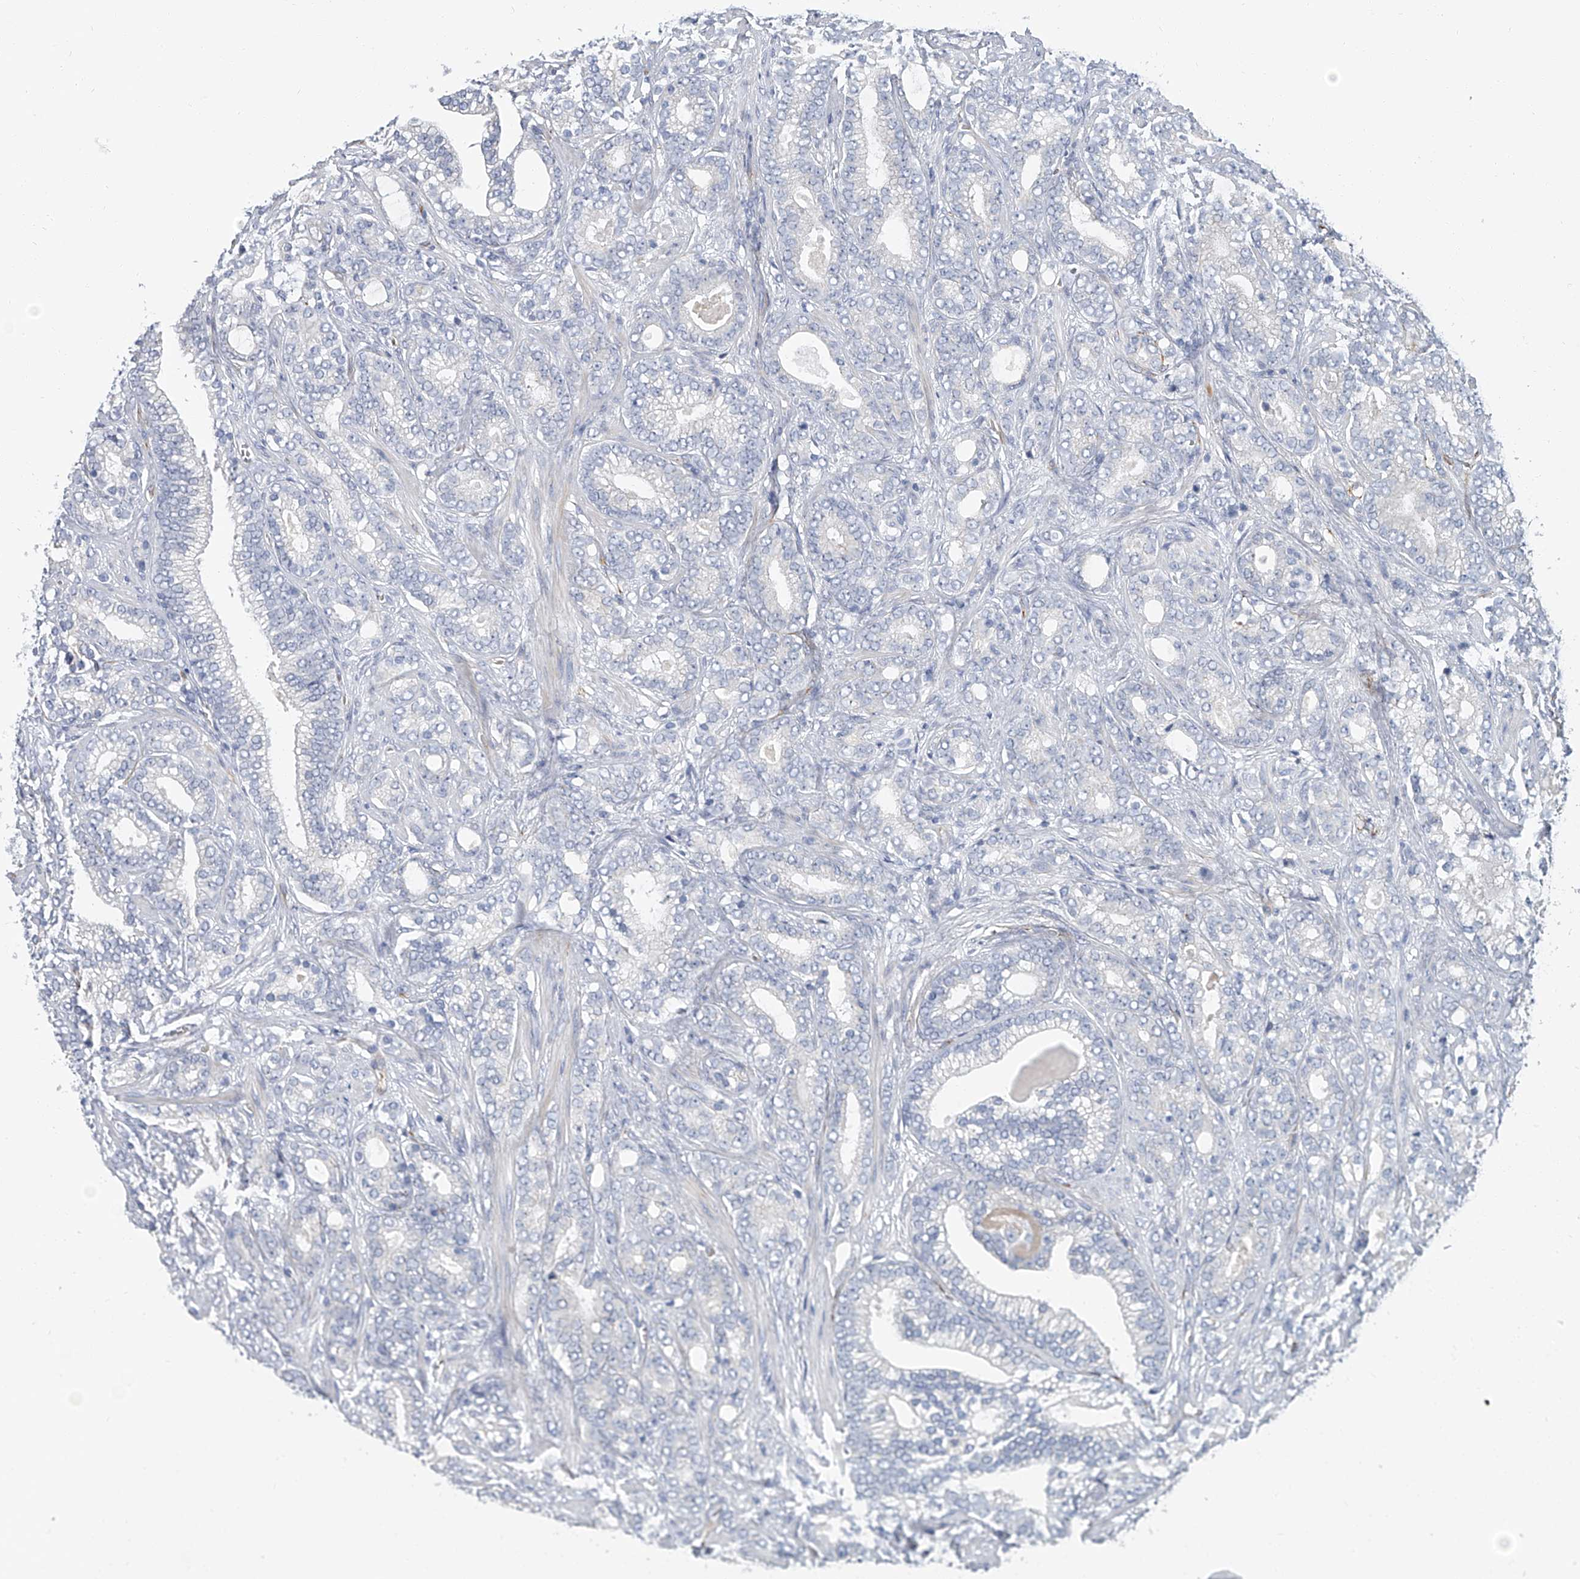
{"staining": {"intensity": "negative", "quantity": "none", "location": "none"}, "tissue": "prostate cancer", "cell_type": "Tumor cells", "image_type": "cancer", "snomed": [{"axis": "morphology", "description": "Adenocarcinoma, High grade"}, {"axis": "topography", "description": "Prostate and seminal vesicle, NOS"}], "caption": "This image is of prostate cancer stained with immunohistochemistry to label a protein in brown with the nuclei are counter-stained blue. There is no staining in tumor cells. Nuclei are stained in blue.", "gene": "KIRREL1", "patient": {"sex": "male", "age": 67}}